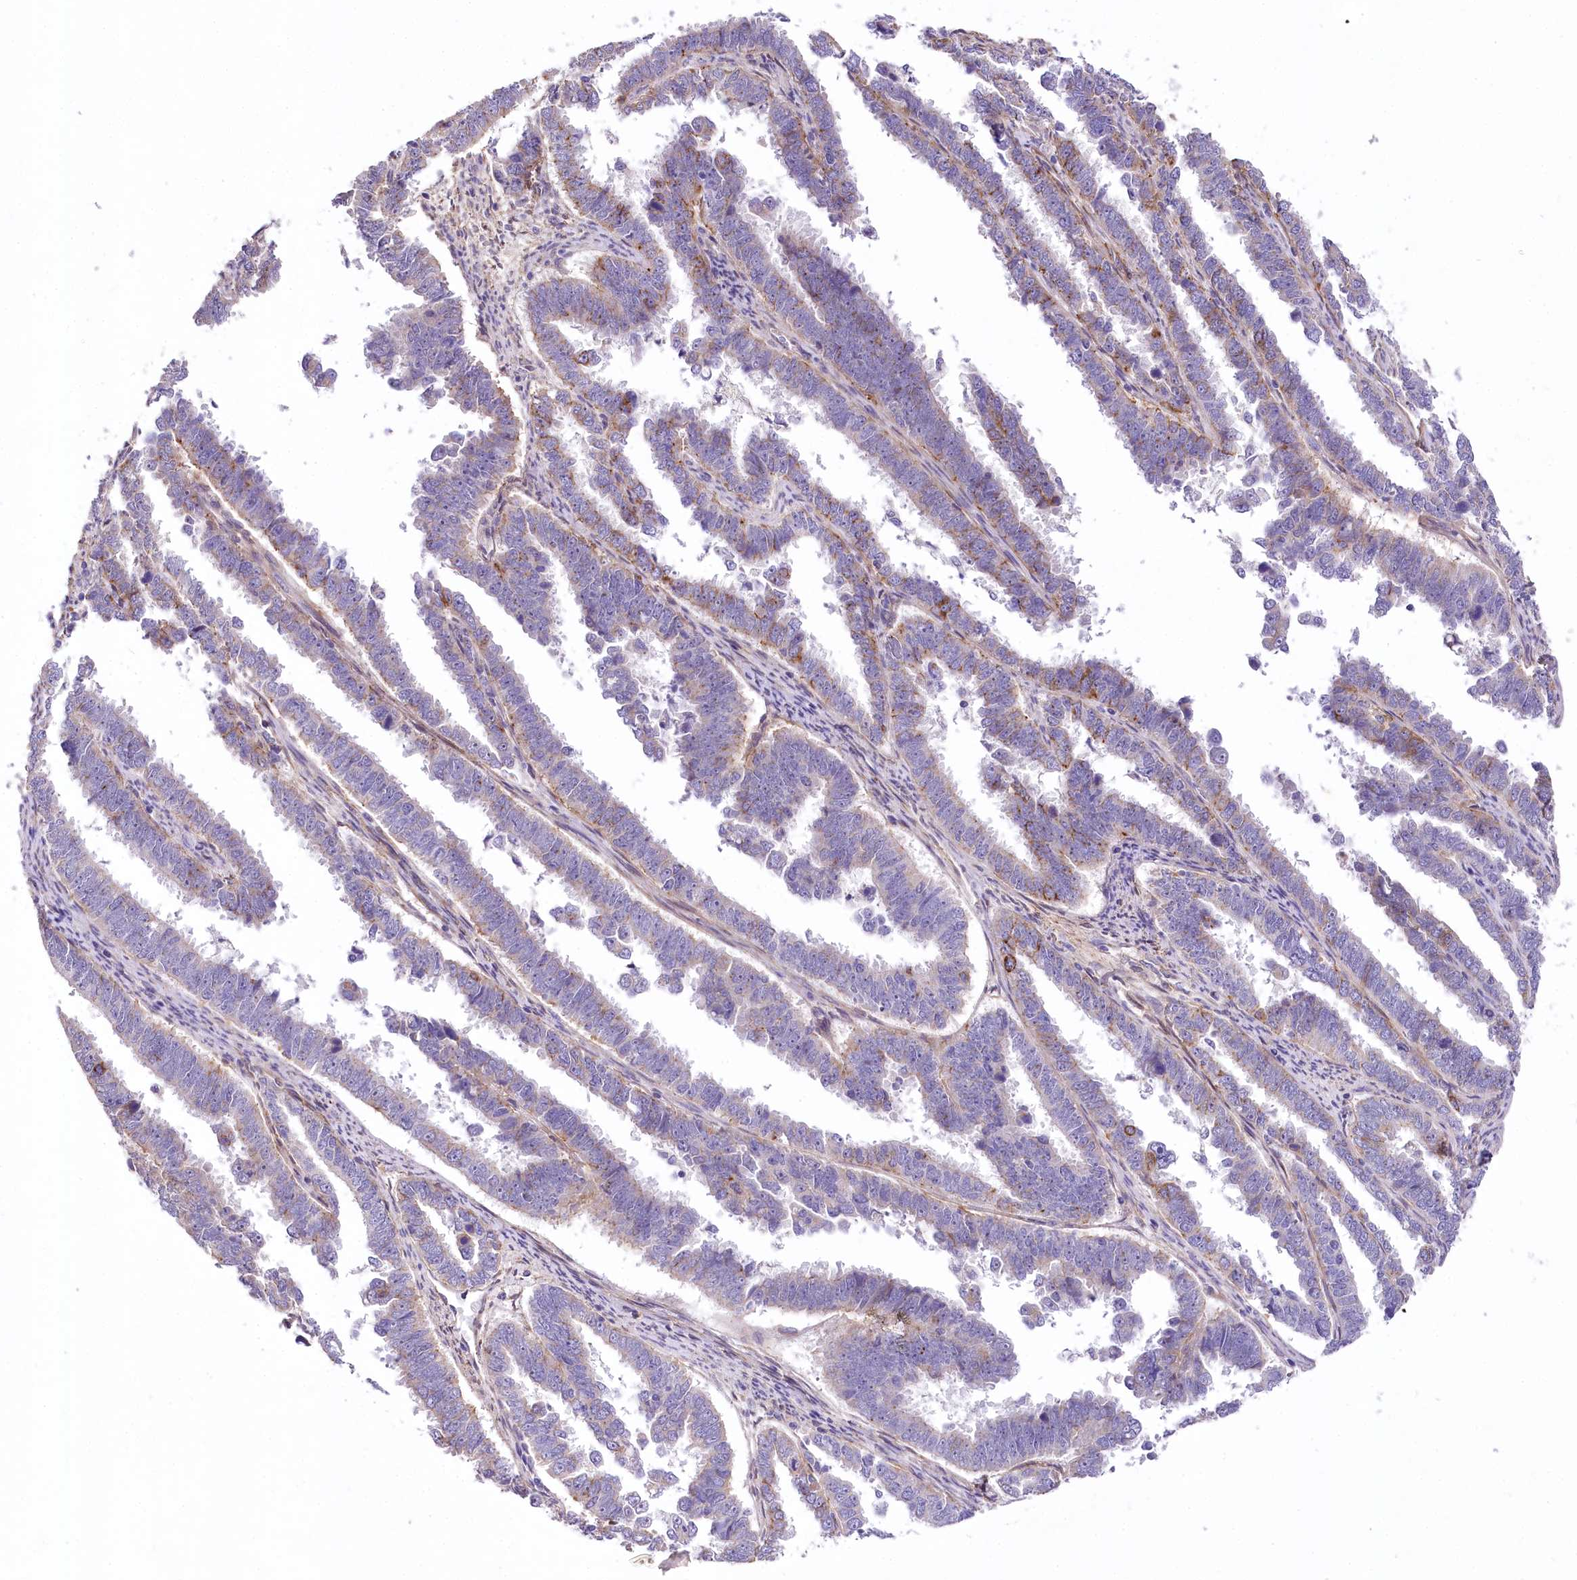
{"staining": {"intensity": "weak", "quantity": "<25%", "location": "cytoplasmic/membranous"}, "tissue": "endometrial cancer", "cell_type": "Tumor cells", "image_type": "cancer", "snomed": [{"axis": "morphology", "description": "Adenocarcinoma, NOS"}, {"axis": "topography", "description": "Endometrium"}], "caption": "Immunohistochemical staining of human endometrial cancer (adenocarcinoma) demonstrates no significant expression in tumor cells. Brightfield microscopy of IHC stained with DAB (brown) and hematoxylin (blue), captured at high magnification.", "gene": "RDH16", "patient": {"sex": "female", "age": 75}}